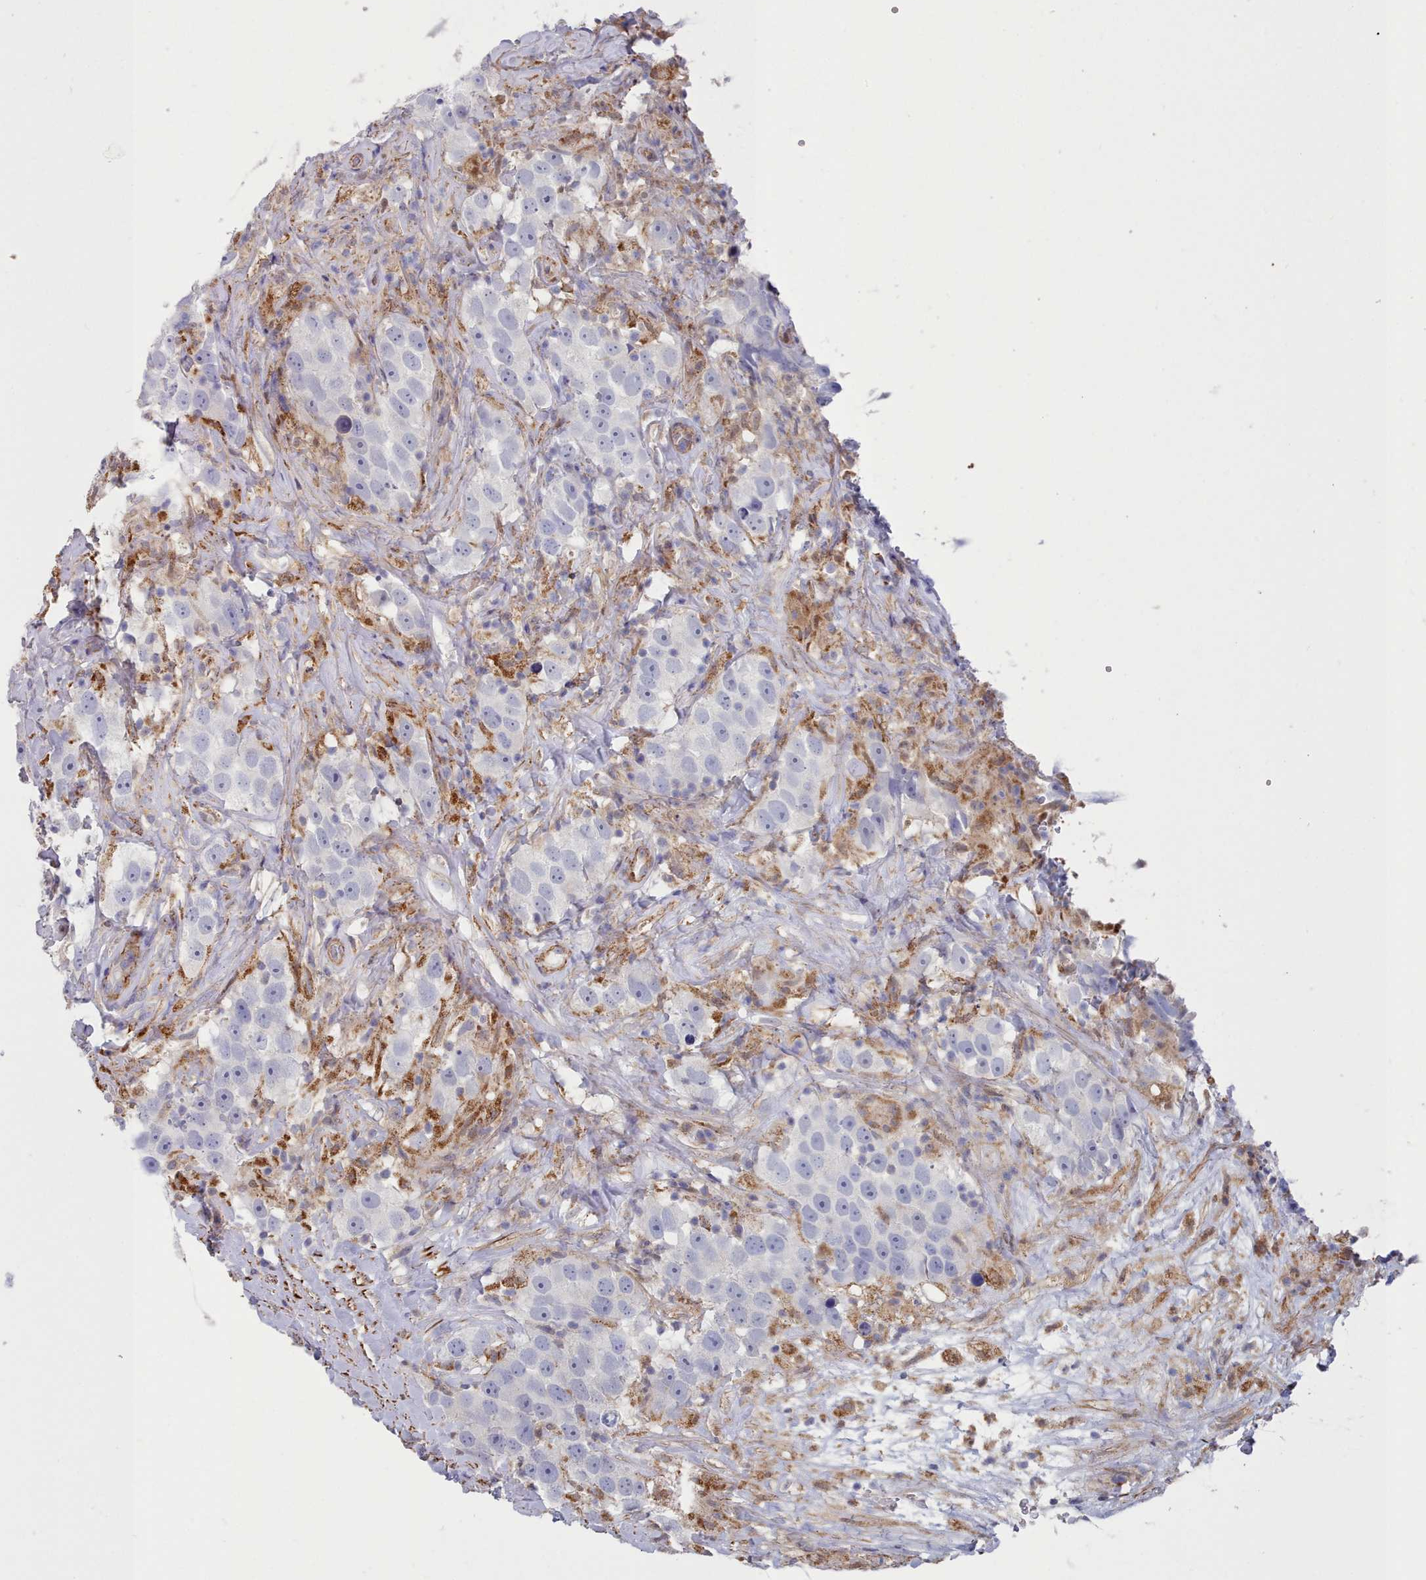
{"staining": {"intensity": "negative", "quantity": "none", "location": "none"}, "tissue": "testis cancer", "cell_type": "Tumor cells", "image_type": "cancer", "snomed": [{"axis": "morphology", "description": "Seminoma, NOS"}, {"axis": "topography", "description": "Testis"}], "caption": "IHC photomicrograph of human seminoma (testis) stained for a protein (brown), which demonstrates no positivity in tumor cells.", "gene": "G6PC1", "patient": {"sex": "male", "age": 49}}